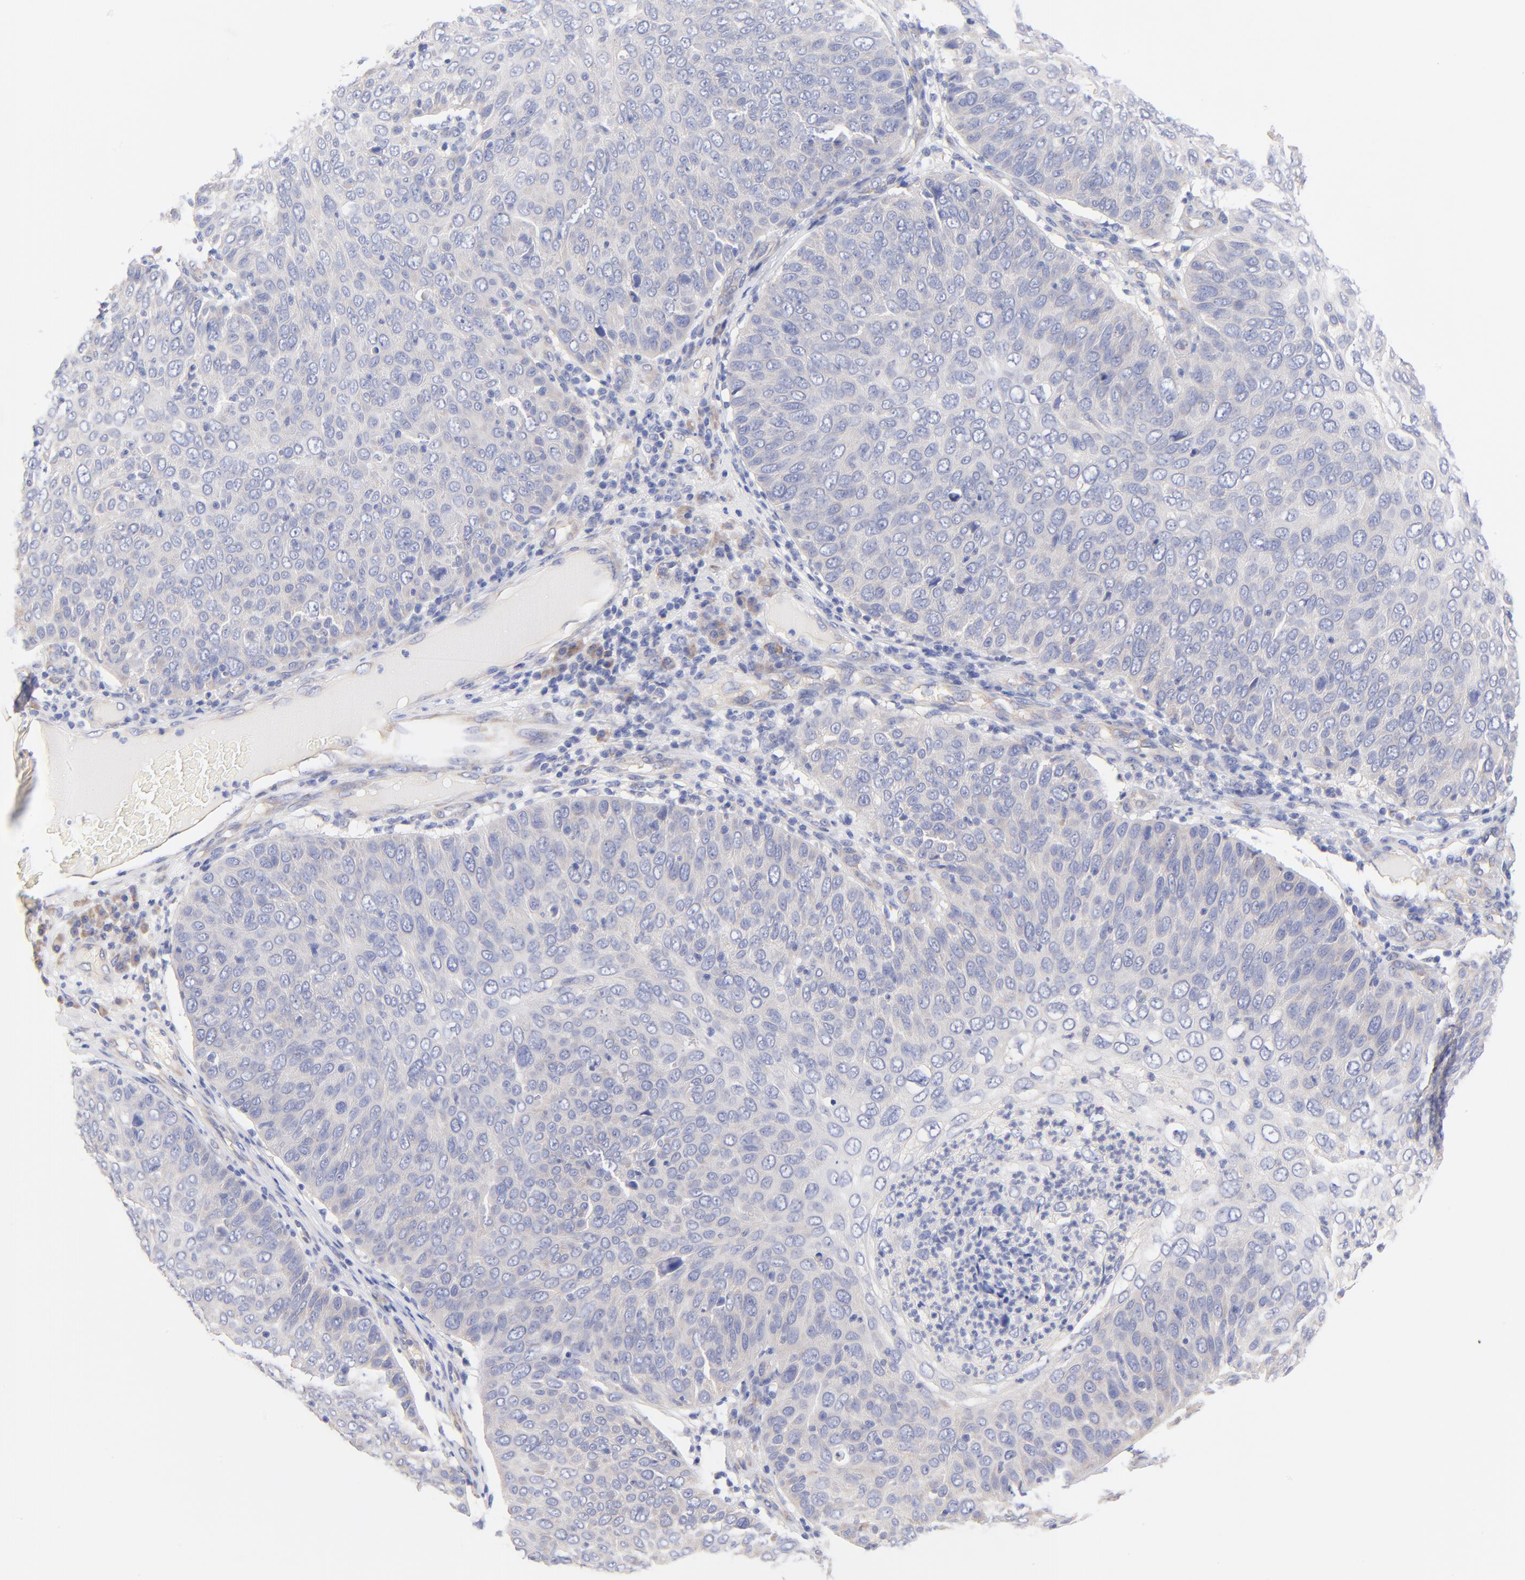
{"staining": {"intensity": "negative", "quantity": "none", "location": "none"}, "tissue": "skin cancer", "cell_type": "Tumor cells", "image_type": "cancer", "snomed": [{"axis": "morphology", "description": "Squamous cell carcinoma, NOS"}, {"axis": "topography", "description": "Skin"}], "caption": "Photomicrograph shows no protein staining in tumor cells of skin cancer (squamous cell carcinoma) tissue.", "gene": "TNFRSF13C", "patient": {"sex": "male", "age": 87}}